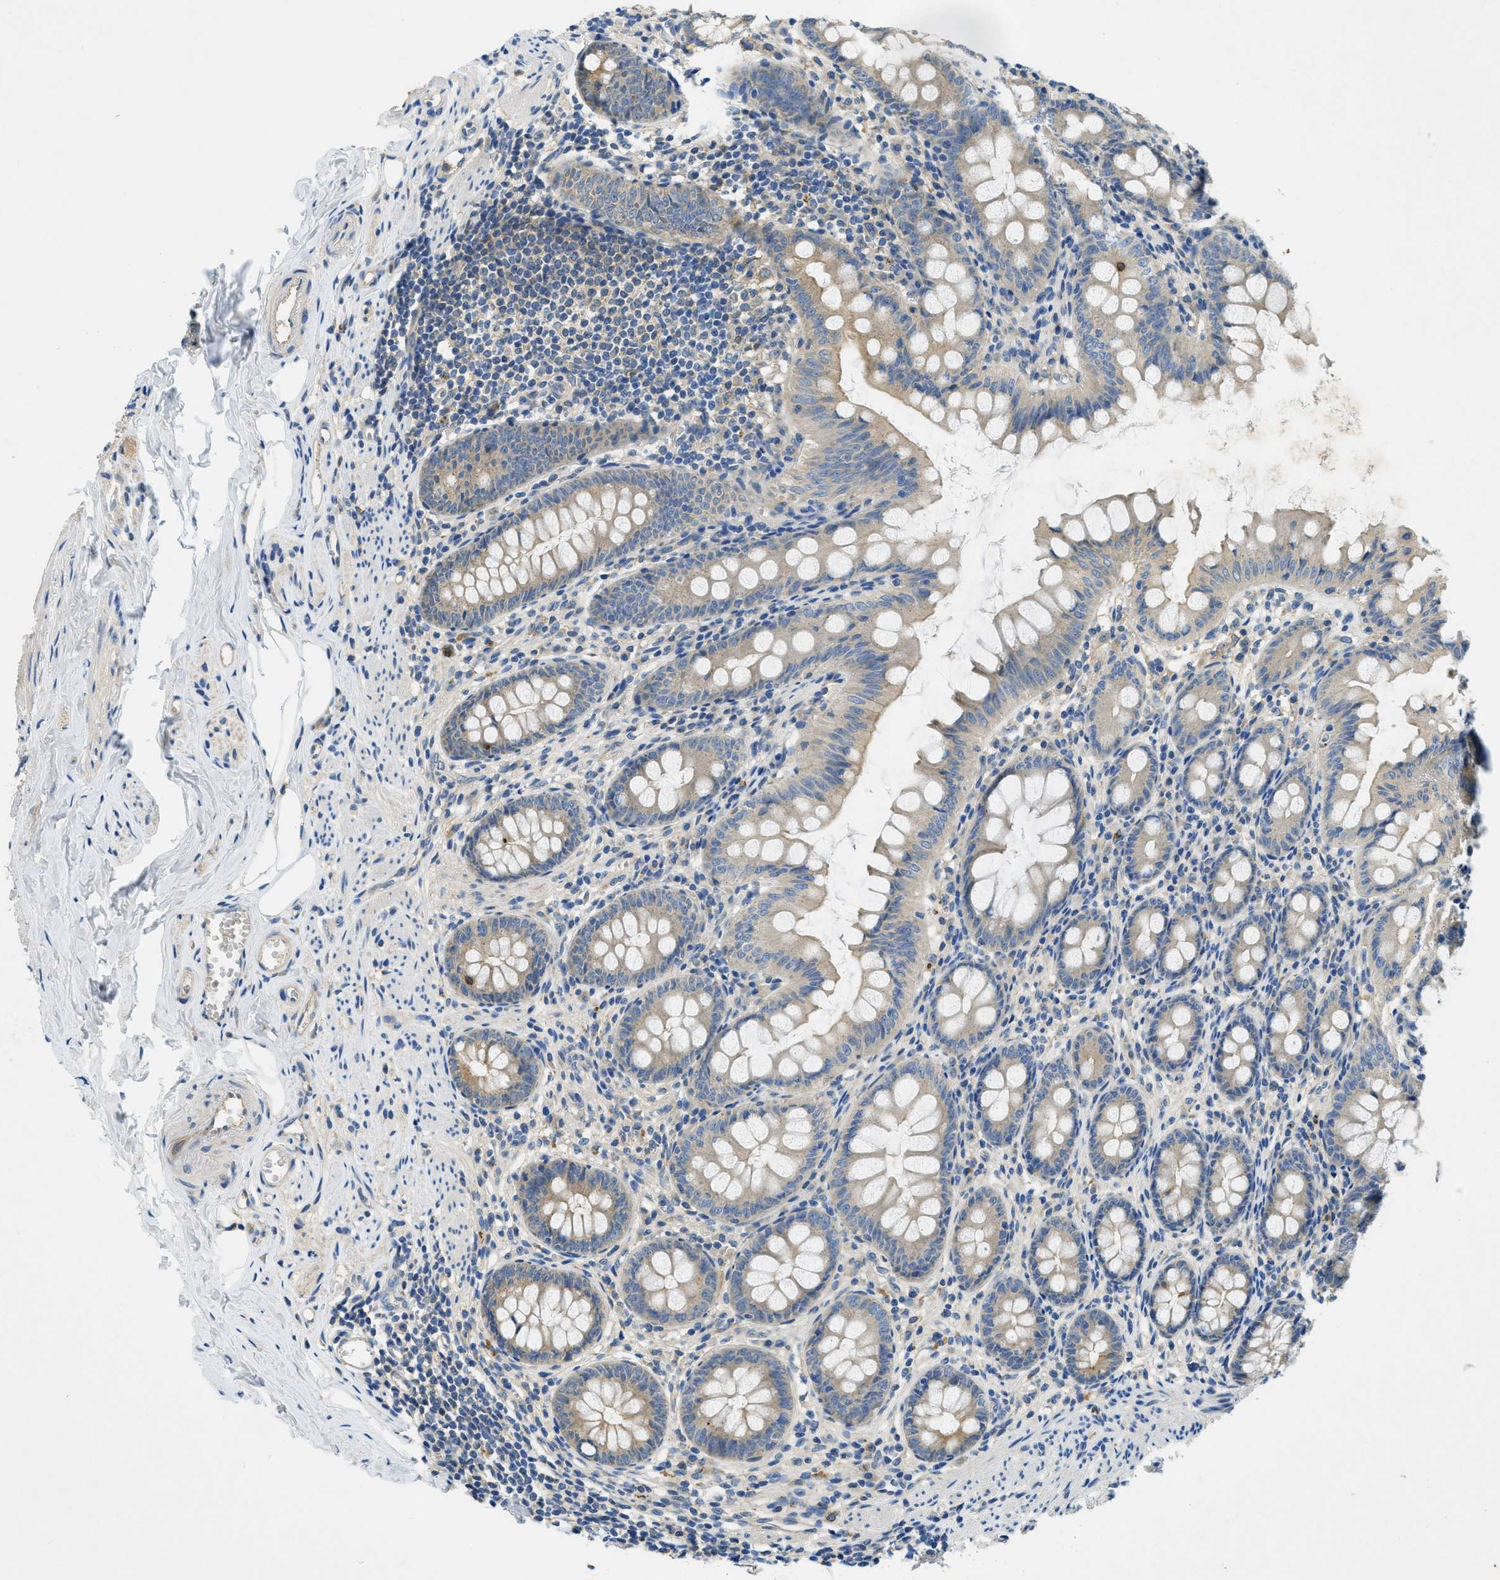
{"staining": {"intensity": "weak", "quantity": ">75%", "location": "cytoplasmic/membranous"}, "tissue": "appendix", "cell_type": "Glandular cells", "image_type": "normal", "snomed": [{"axis": "morphology", "description": "Normal tissue, NOS"}, {"axis": "topography", "description": "Appendix"}], "caption": "Approximately >75% of glandular cells in benign human appendix show weak cytoplasmic/membranous protein staining as visualized by brown immunohistochemical staining.", "gene": "RIPK2", "patient": {"sex": "female", "age": 77}}